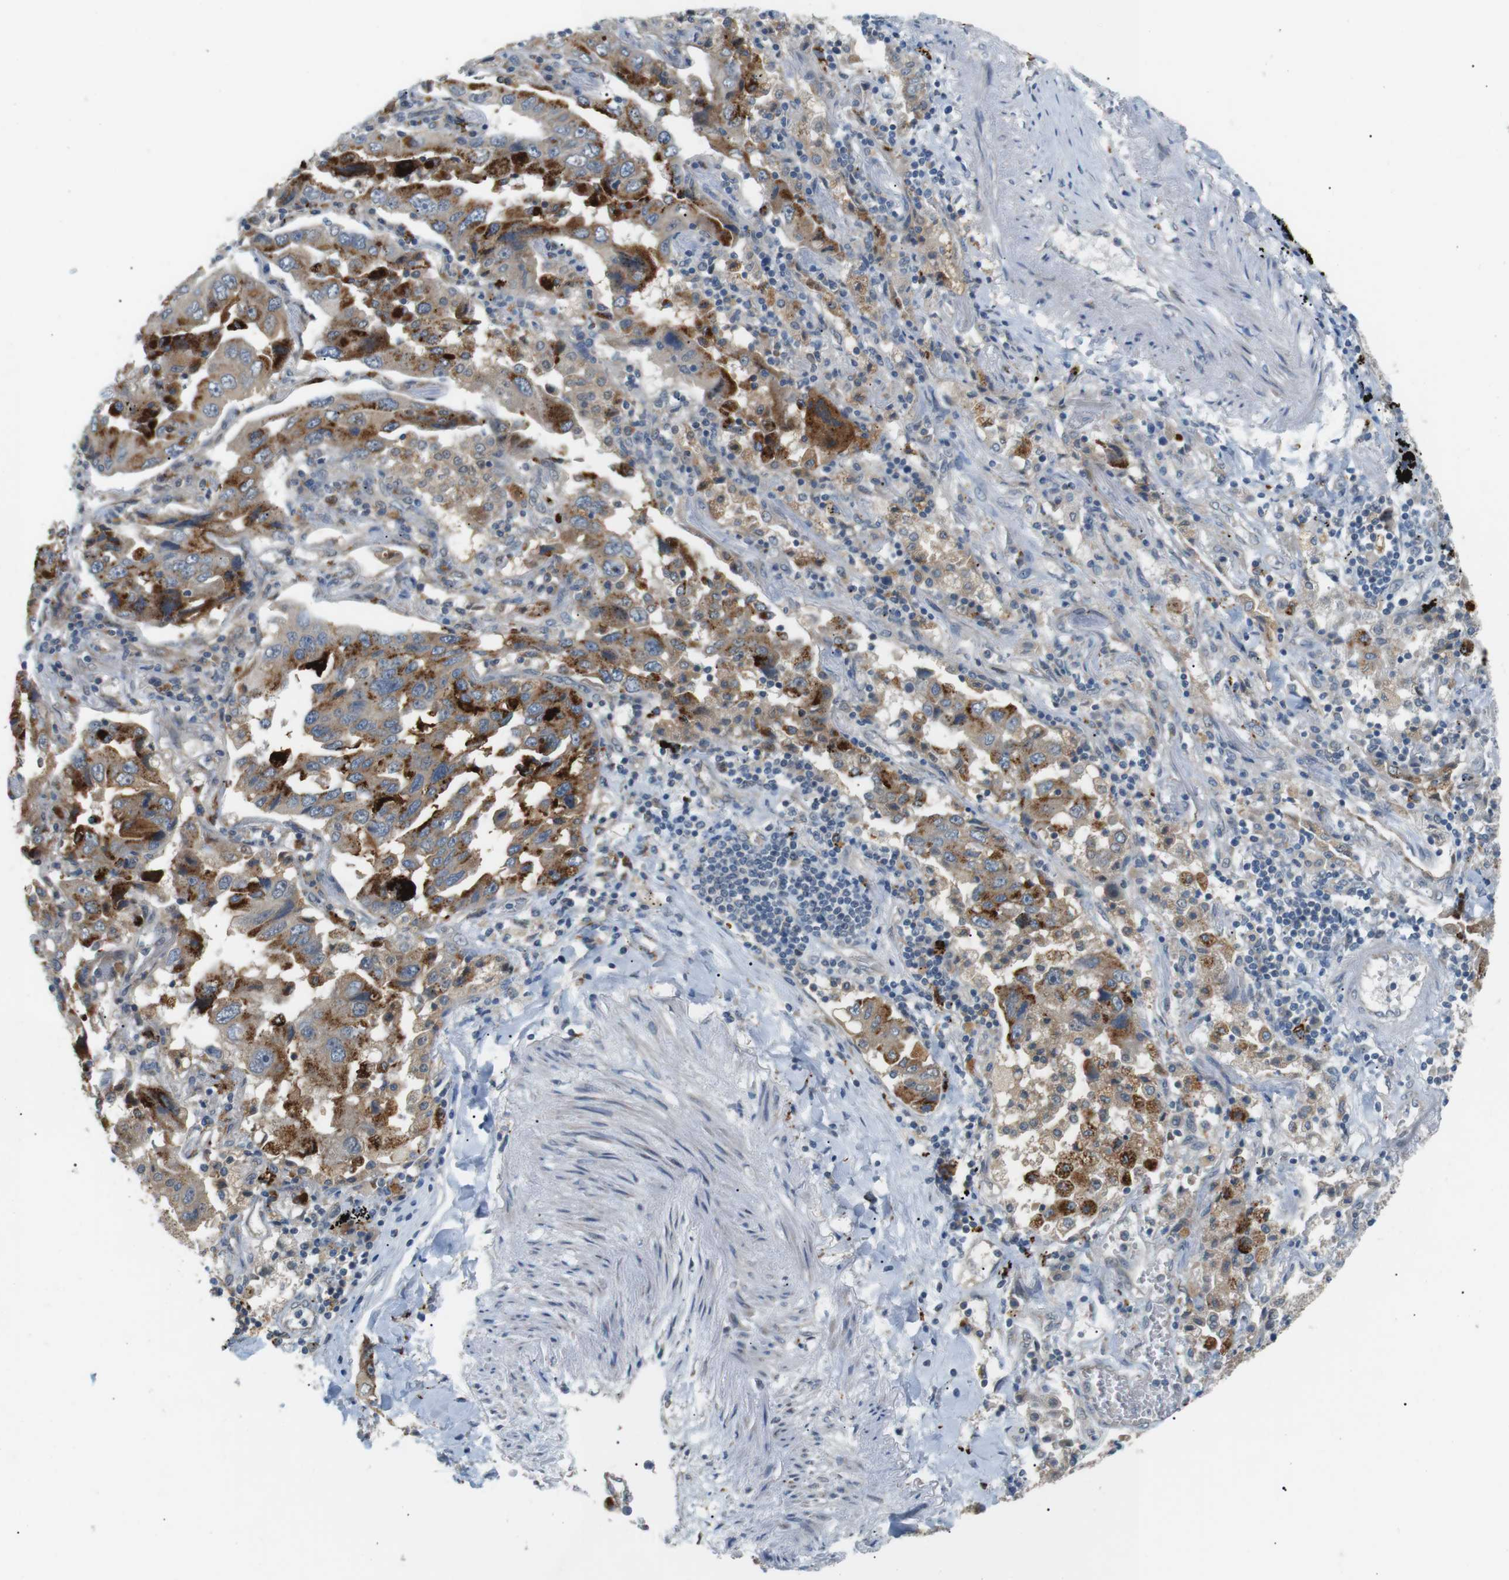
{"staining": {"intensity": "moderate", "quantity": "25%-75%", "location": "cytoplasmic/membranous"}, "tissue": "lung cancer", "cell_type": "Tumor cells", "image_type": "cancer", "snomed": [{"axis": "morphology", "description": "Adenocarcinoma, NOS"}, {"axis": "topography", "description": "Lung"}], "caption": "Immunohistochemistry of human lung cancer (adenocarcinoma) displays medium levels of moderate cytoplasmic/membranous positivity in about 25%-75% of tumor cells.", "gene": "B4GALNT2", "patient": {"sex": "female", "age": 65}}